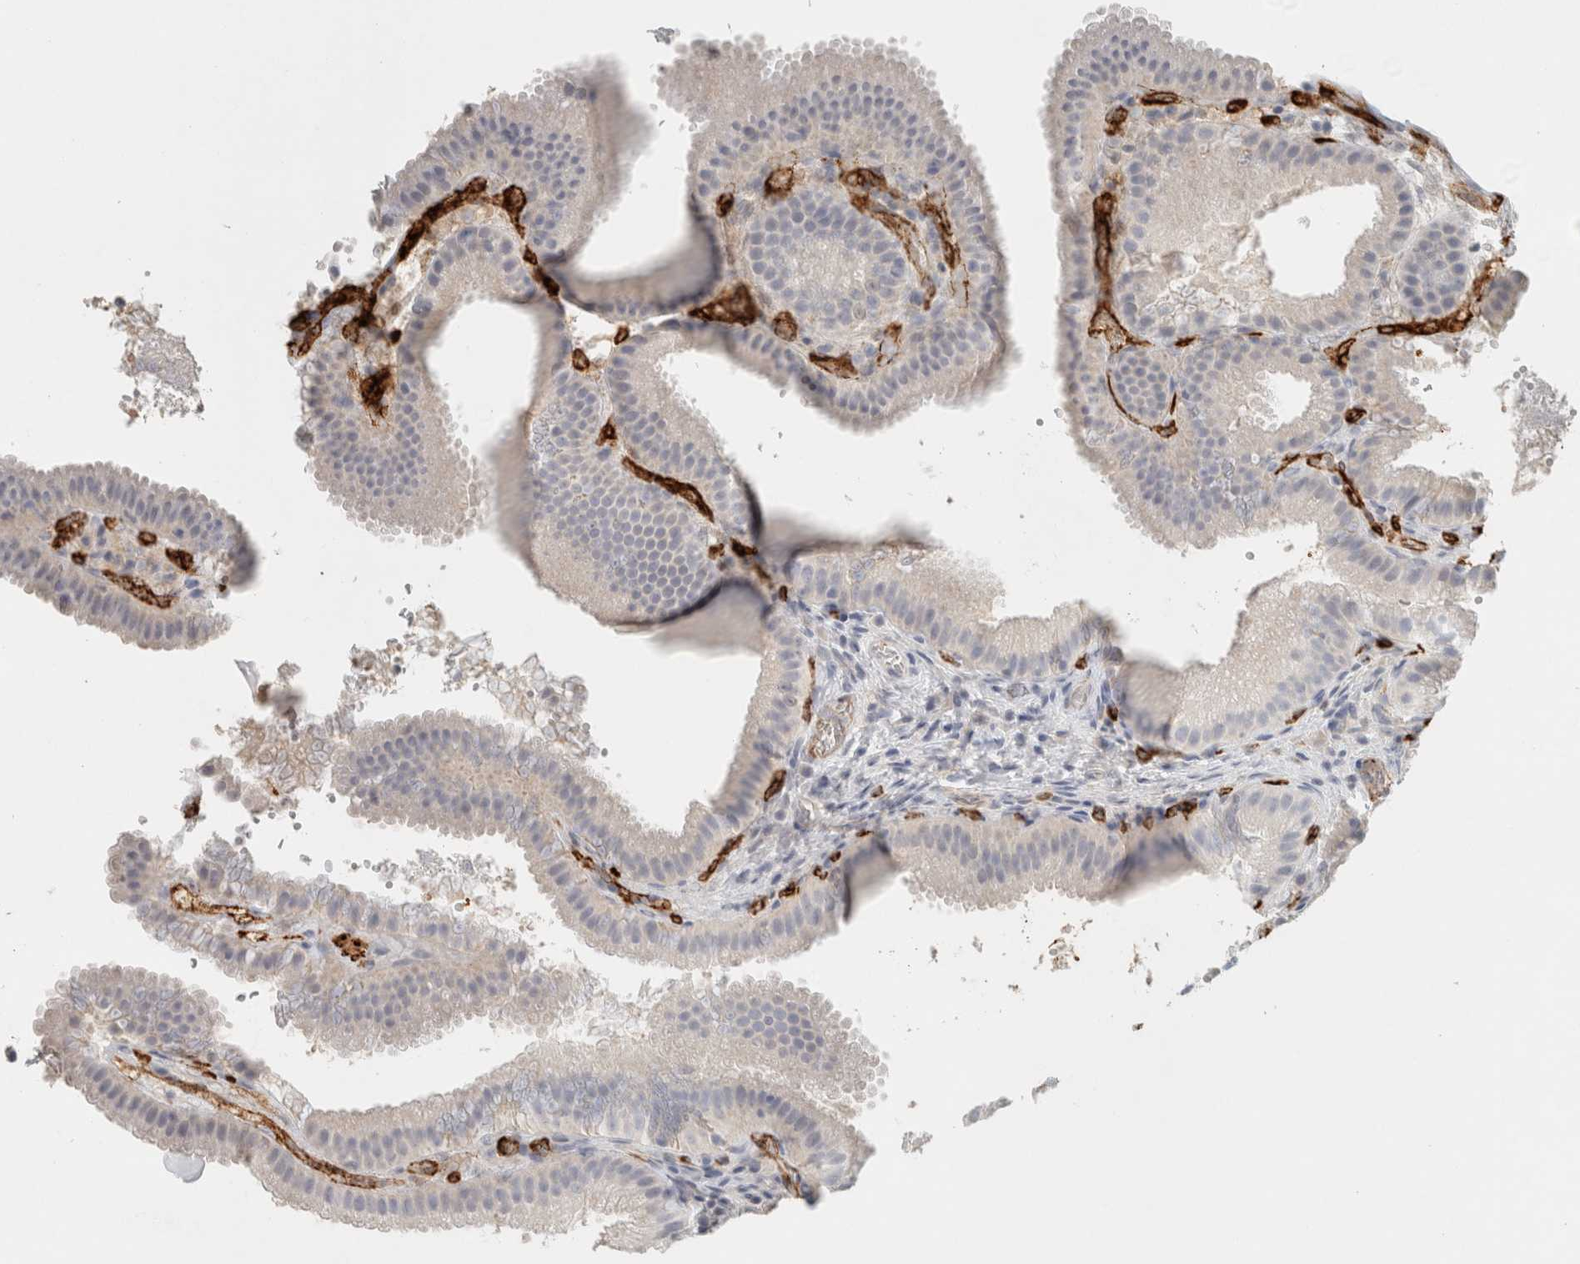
{"staining": {"intensity": "negative", "quantity": "none", "location": "none"}, "tissue": "gallbladder", "cell_type": "Glandular cells", "image_type": "normal", "snomed": [{"axis": "morphology", "description": "Normal tissue, NOS"}, {"axis": "topography", "description": "Gallbladder"}], "caption": "Gallbladder stained for a protein using IHC demonstrates no expression glandular cells.", "gene": "CD36", "patient": {"sex": "female", "age": 30}}